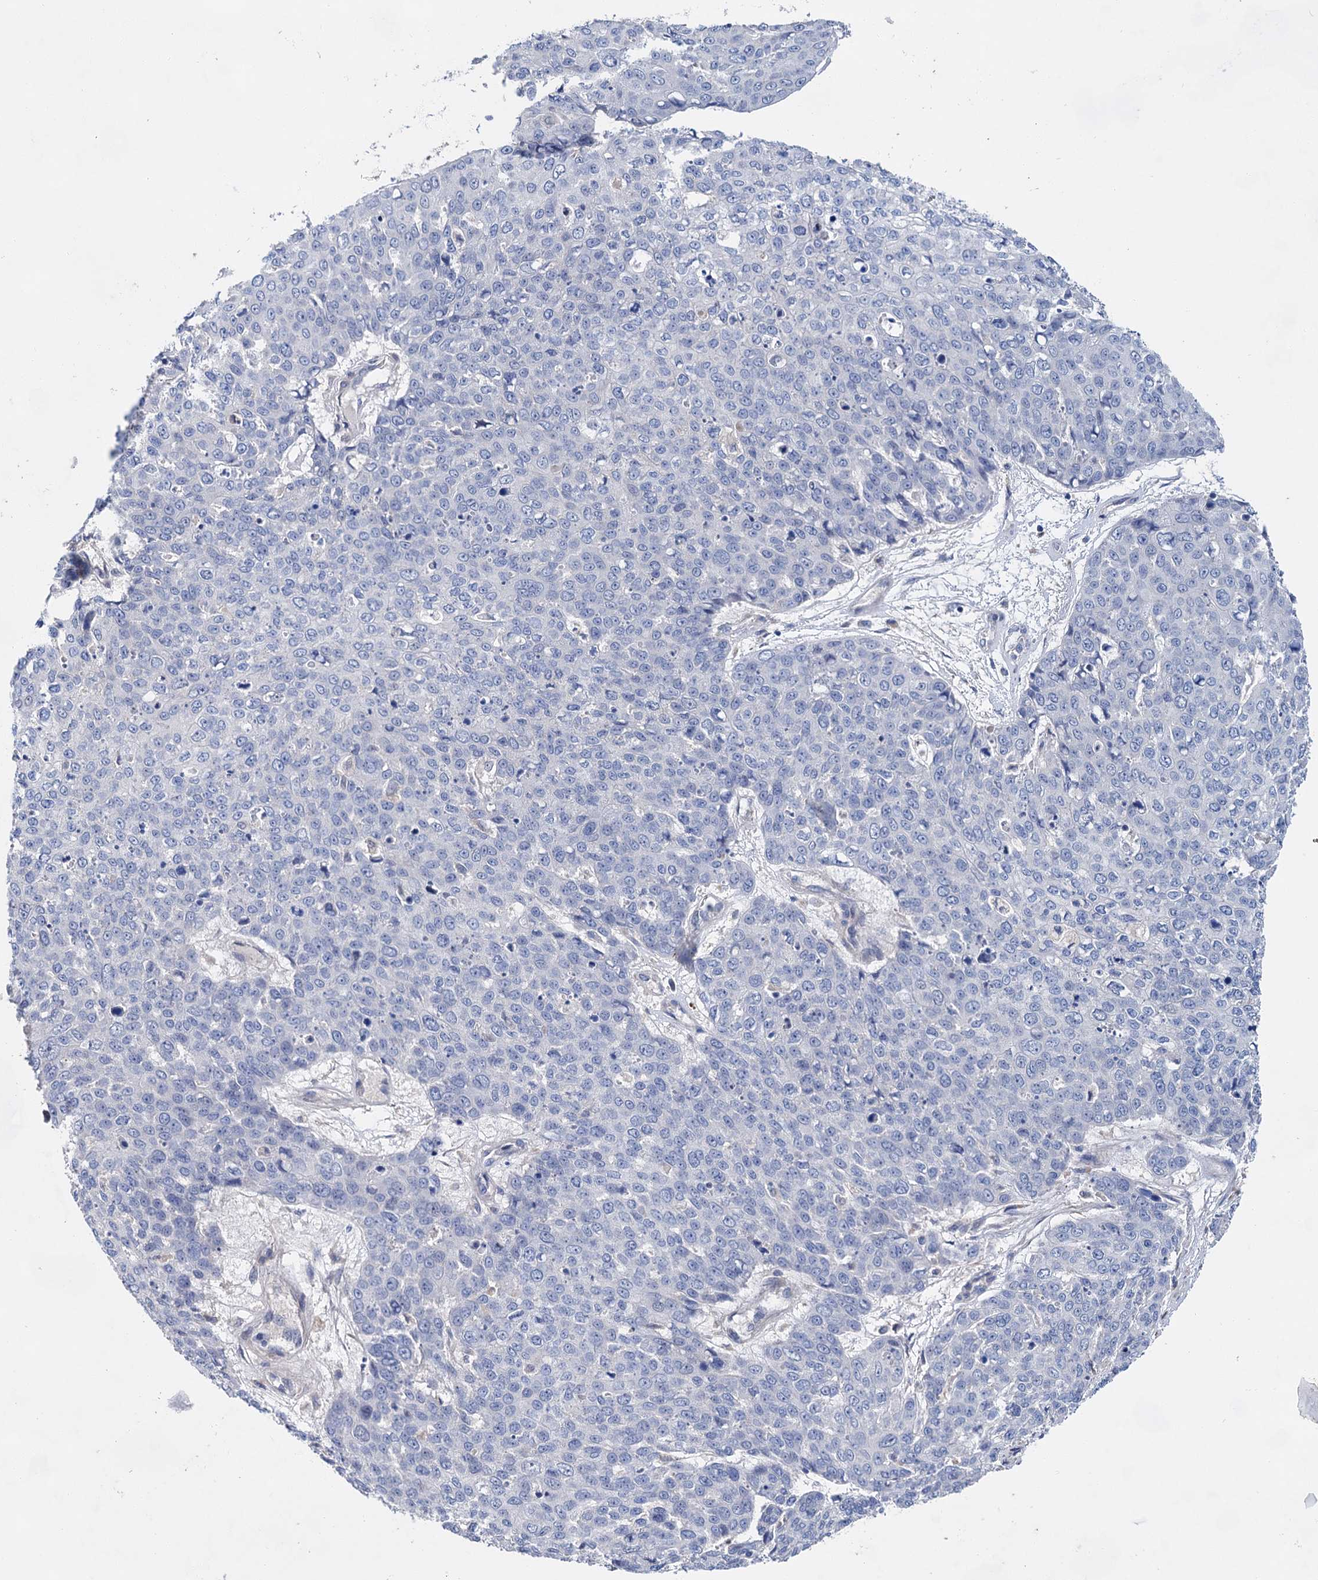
{"staining": {"intensity": "negative", "quantity": "none", "location": "none"}, "tissue": "skin cancer", "cell_type": "Tumor cells", "image_type": "cancer", "snomed": [{"axis": "morphology", "description": "Squamous cell carcinoma, NOS"}, {"axis": "topography", "description": "Skin"}], "caption": "Image shows no protein expression in tumor cells of skin cancer (squamous cell carcinoma) tissue.", "gene": "GPR155", "patient": {"sex": "male", "age": 71}}